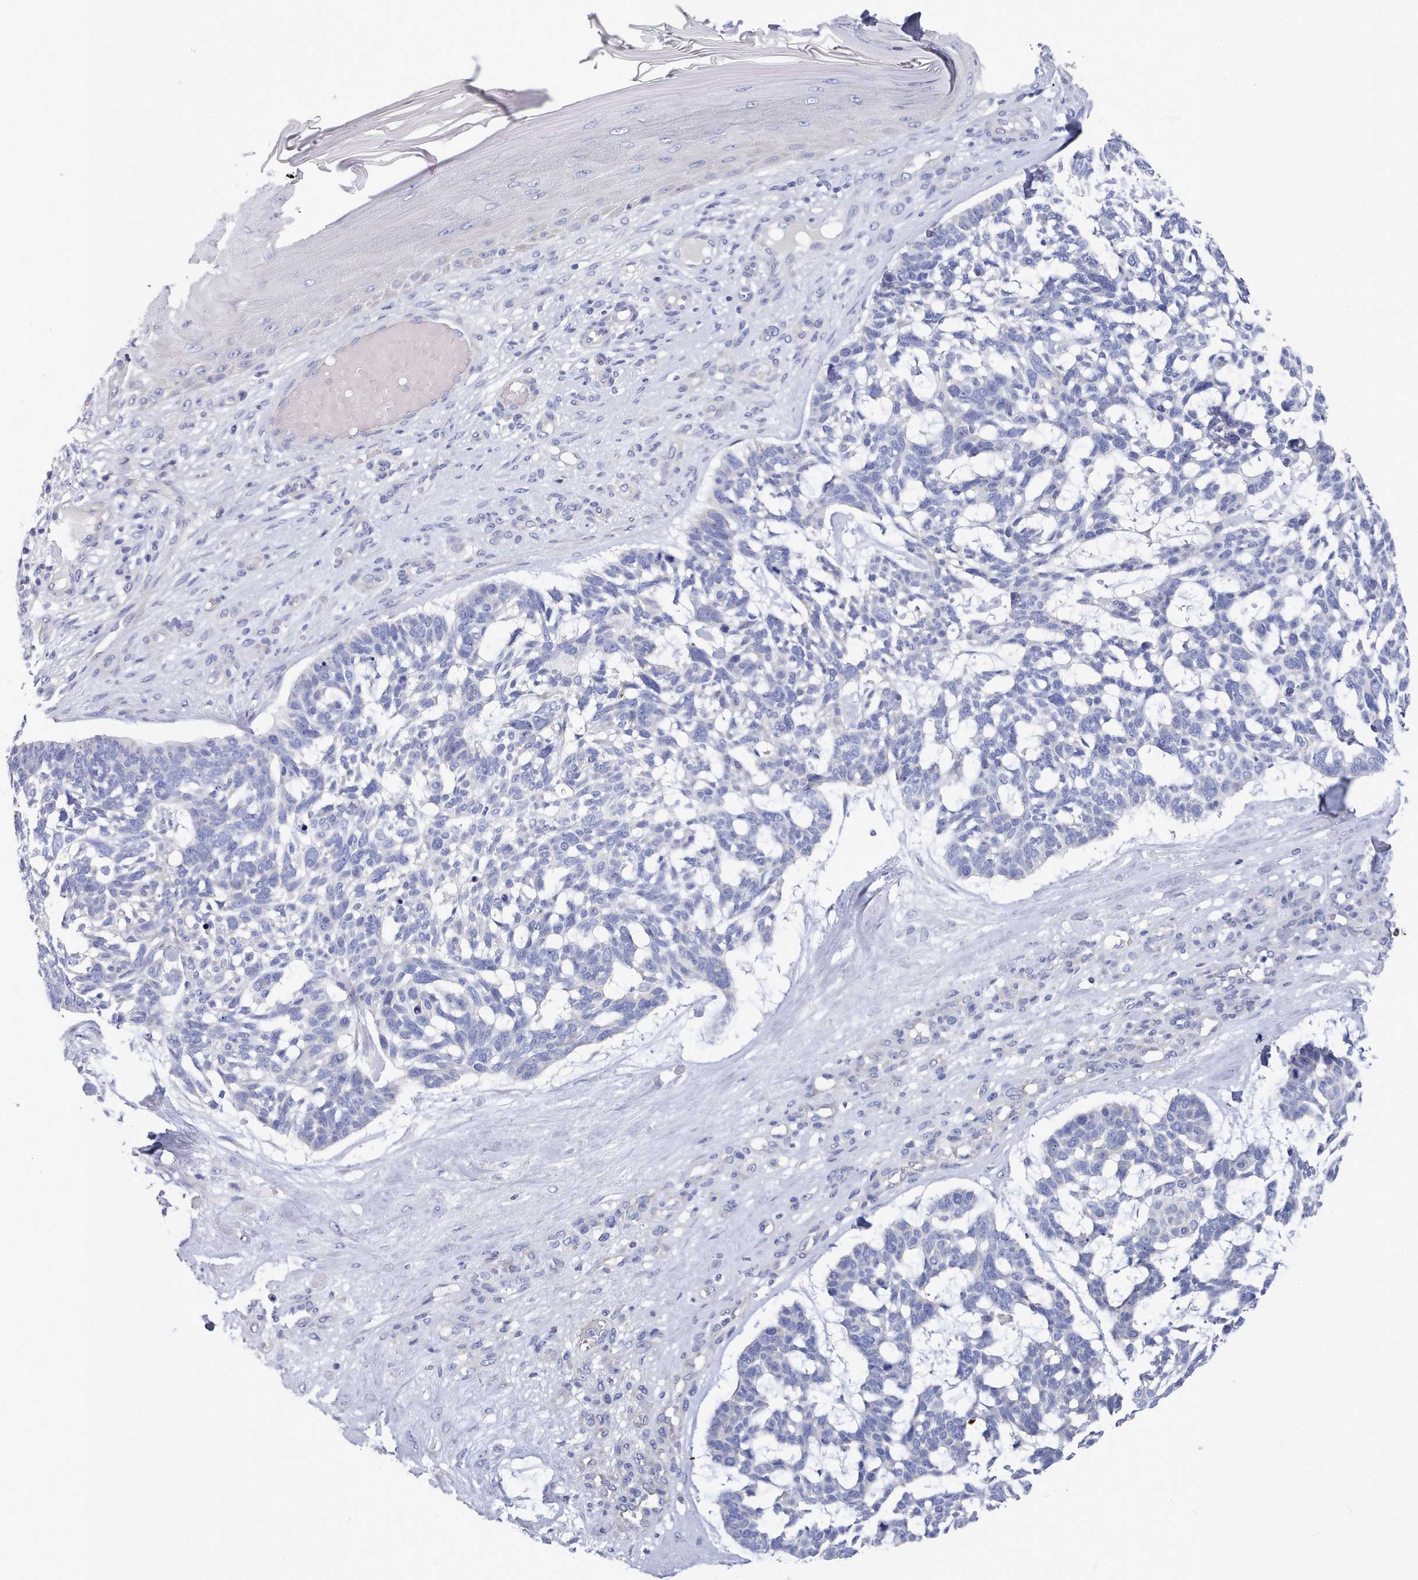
{"staining": {"intensity": "negative", "quantity": "none", "location": "none"}, "tissue": "skin cancer", "cell_type": "Tumor cells", "image_type": "cancer", "snomed": [{"axis": "morphology", "description": "Basal cell carcinoma"}, {"axis": "topography", "description": "Skin"}], "caption": "Human skin basal cell carcinoma stained for a protein using immunohistochemistry shows no staining in tumor cells.", "gene": "PDE4C", "patient": {"sex": "male", "age": 88}}